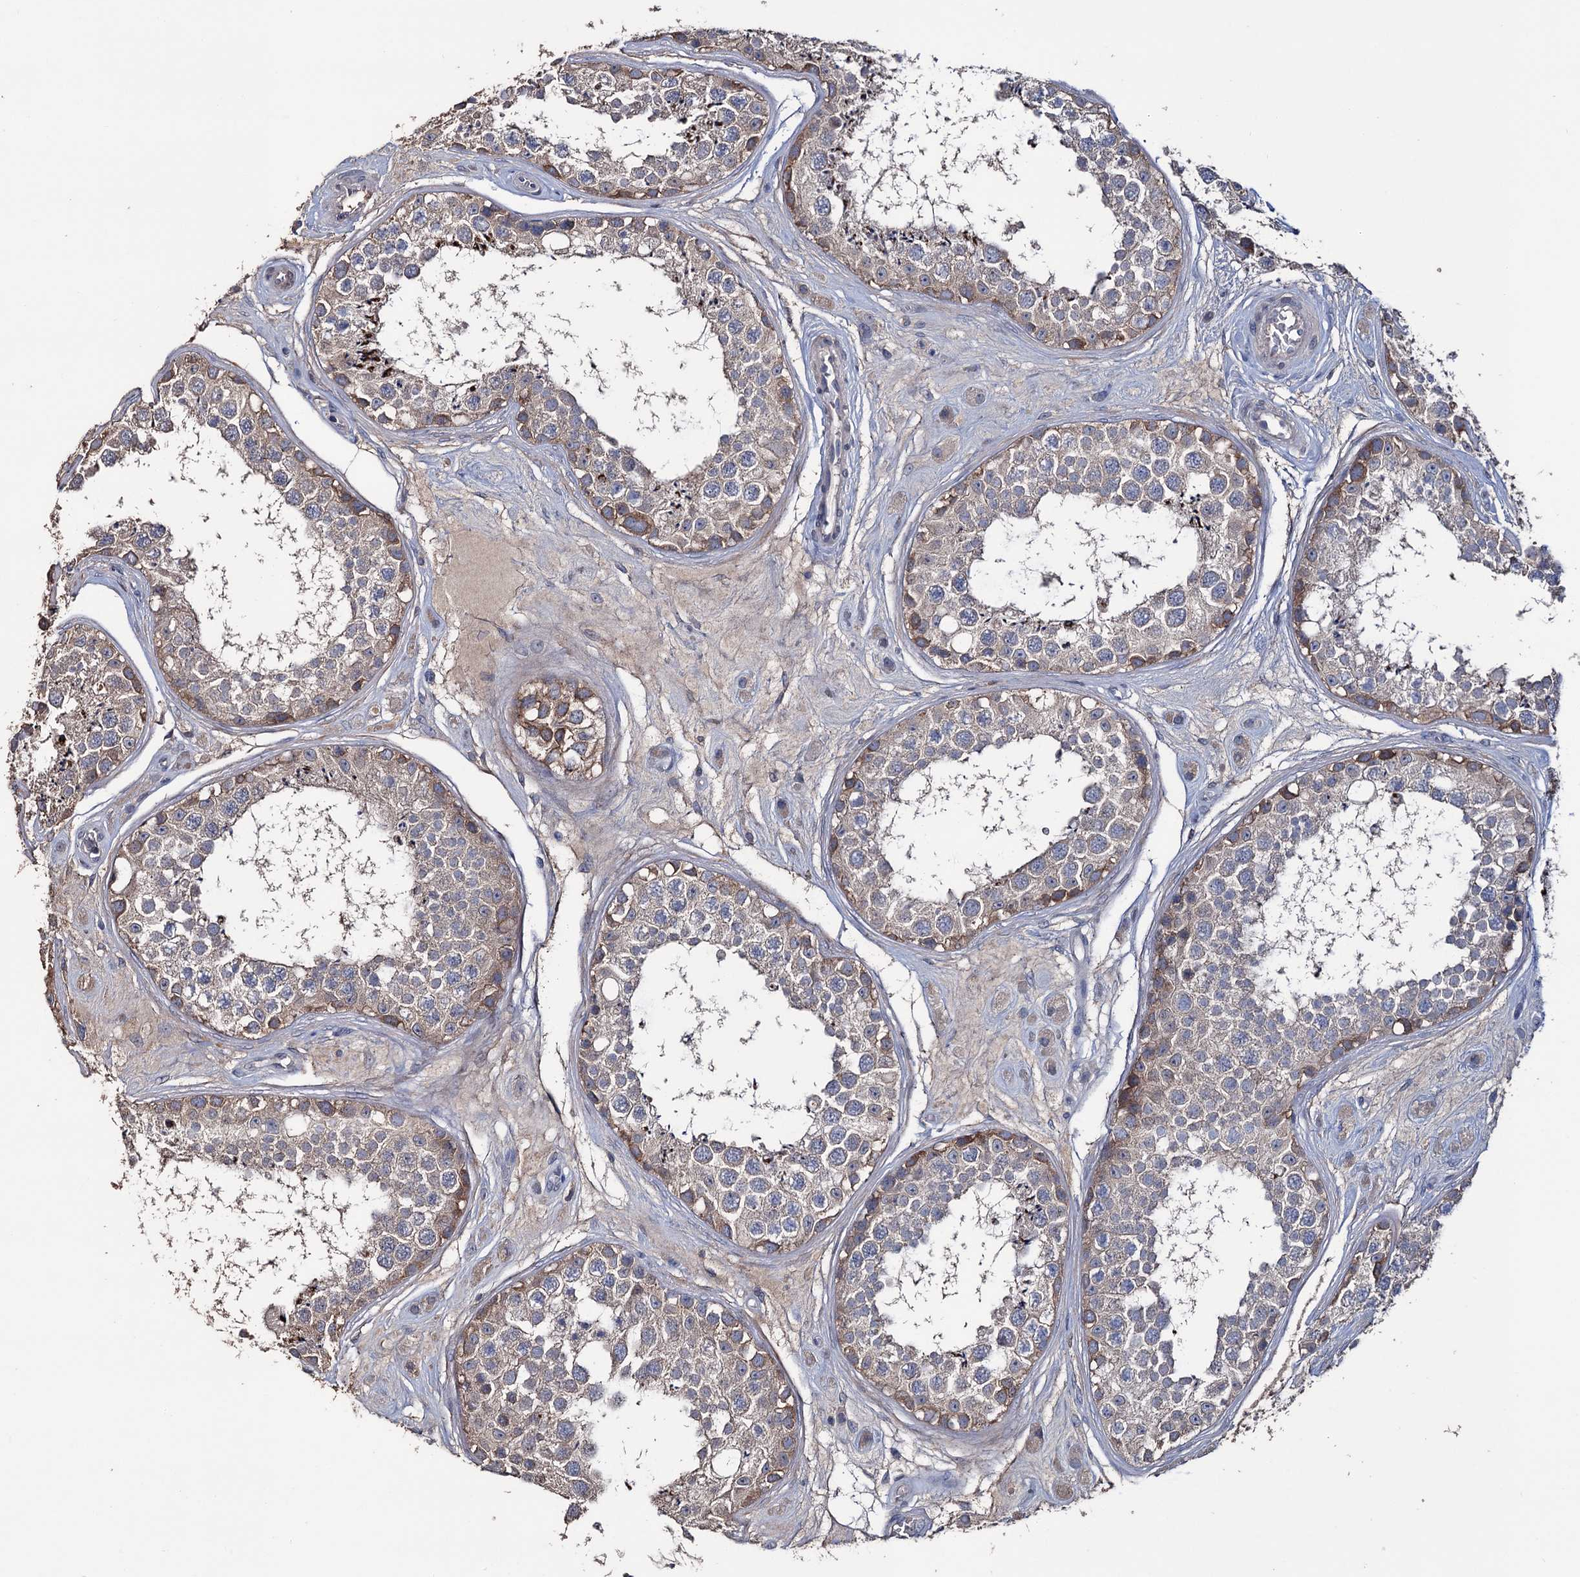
{"staining": {"intensity": "moderate", "quantity": "<25%", "location": "cytoplasmic/membranous"}, "tissue": "testis", "cell_type": "Cells in seminiferous ducts", "image_type": "normal", "snomed": [{"axis": "morphology", "description": "Normal tissue, NOS"}, {"axis": "topography", "description": "Testis"}], "caption": "Cells in seminiferous ducts demonstrate low levels of moderate cytoplasmic/membranous staining in about <25% of cells in benign testis.", "gene": "EPB41L5", "patient": {"sex": "male", "age": 25}}